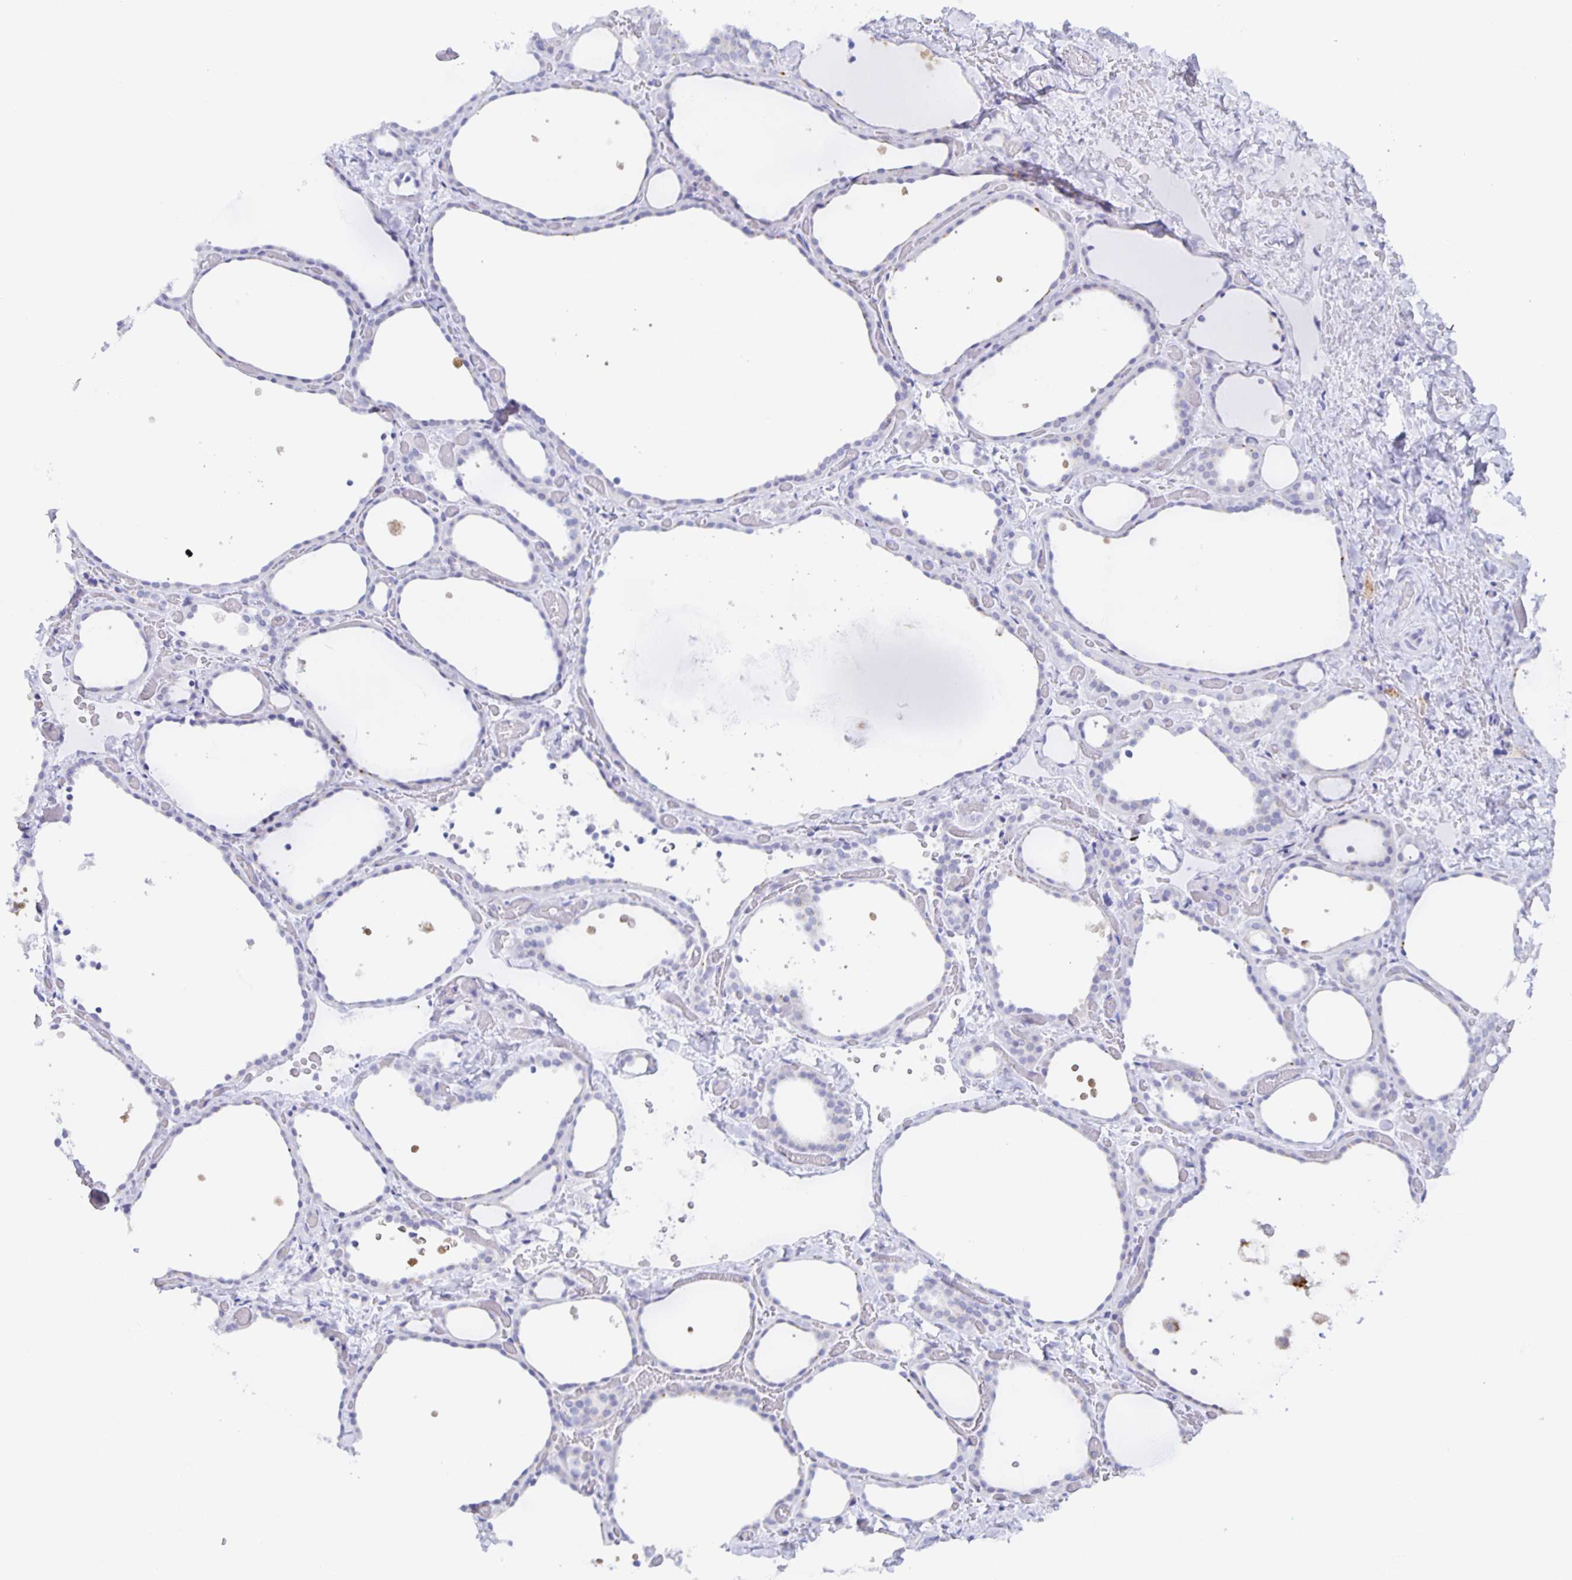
{"staining": {"intensity": "negative", "quantity": "none", "location": "none"}, "tissue": "thyroid gland", "cell_type": "Glandular cells", "image_type": "normal", "snomed": [{"axis": "morphology", "description": "Normal tissue, NOS"}, {"axis": "topography", "description": "Thyroid gland"}], "caption": "Glandular cells are negative for brown protein staining in unremarkable thyroid gland. (DAB (3,3'-diaminobenzidine) IHC visualized using brightfield microscopy, high magnification).", "gene": "LIPA", "patient": {"sex": "female", "age": 36}}